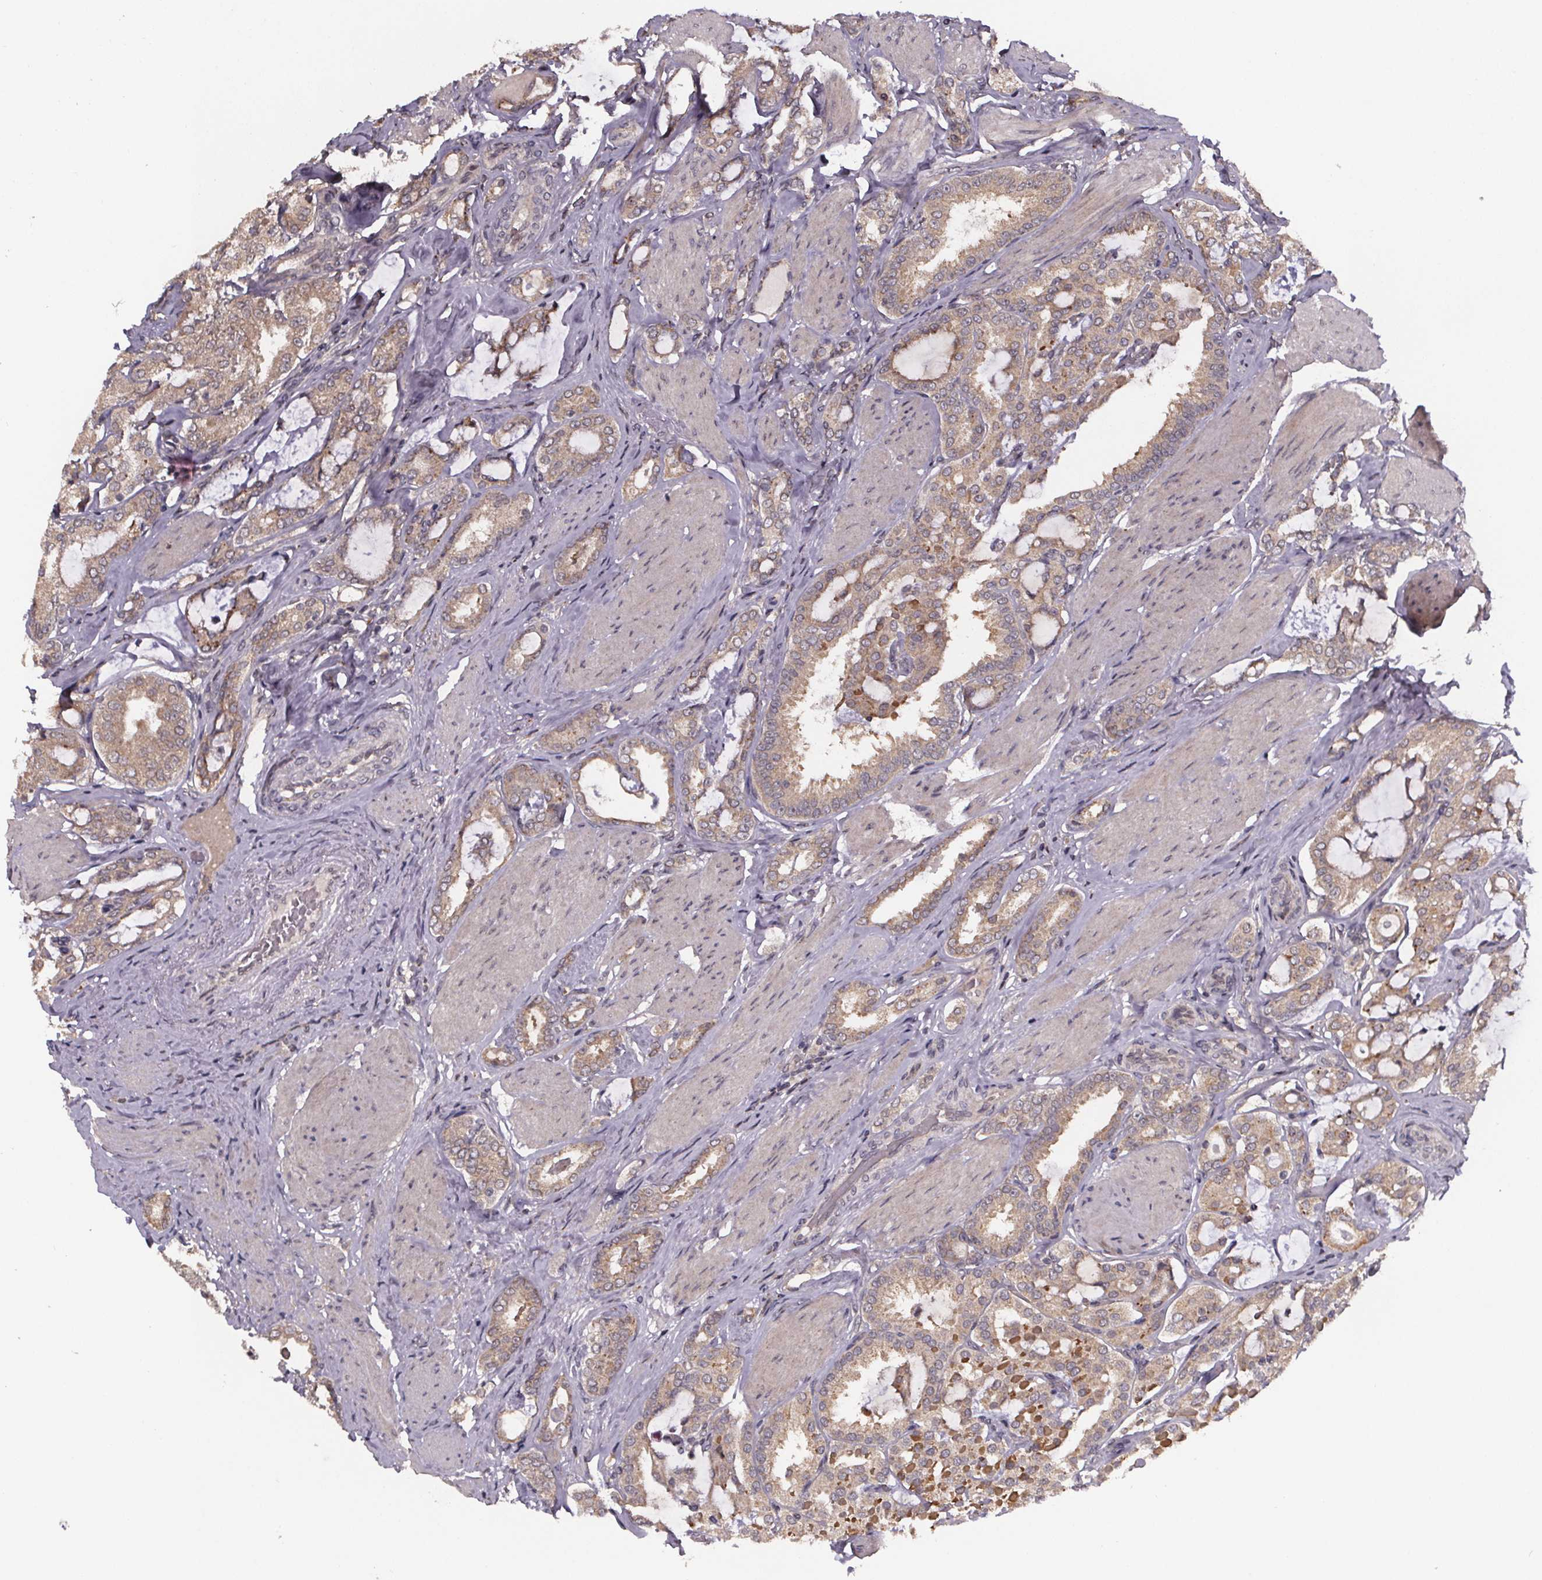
{"staining": {"intensity": "weak", "quantity": ">75%", "location": "cytoplasmic/membranous"}, "tissue": "prostate cancer", "cell_type": "Tumor cells", "image_type": "cancer", "snomed": [{"axis": "morphology", "description": "Adenocarcinoma, High grade"}, {"axis": "topography", "description": "Prostate"}], "caption": "An image of prostate cancer (adenocarcinoma (high-grade)) stained for a protein exhibits weak cytoplasmic/membranous brown staining in tumor cells. (IHC, brightfield microscopy, high magnification).", "gene": "SAT1", "patient": {"sex": "male", "age": 63}}